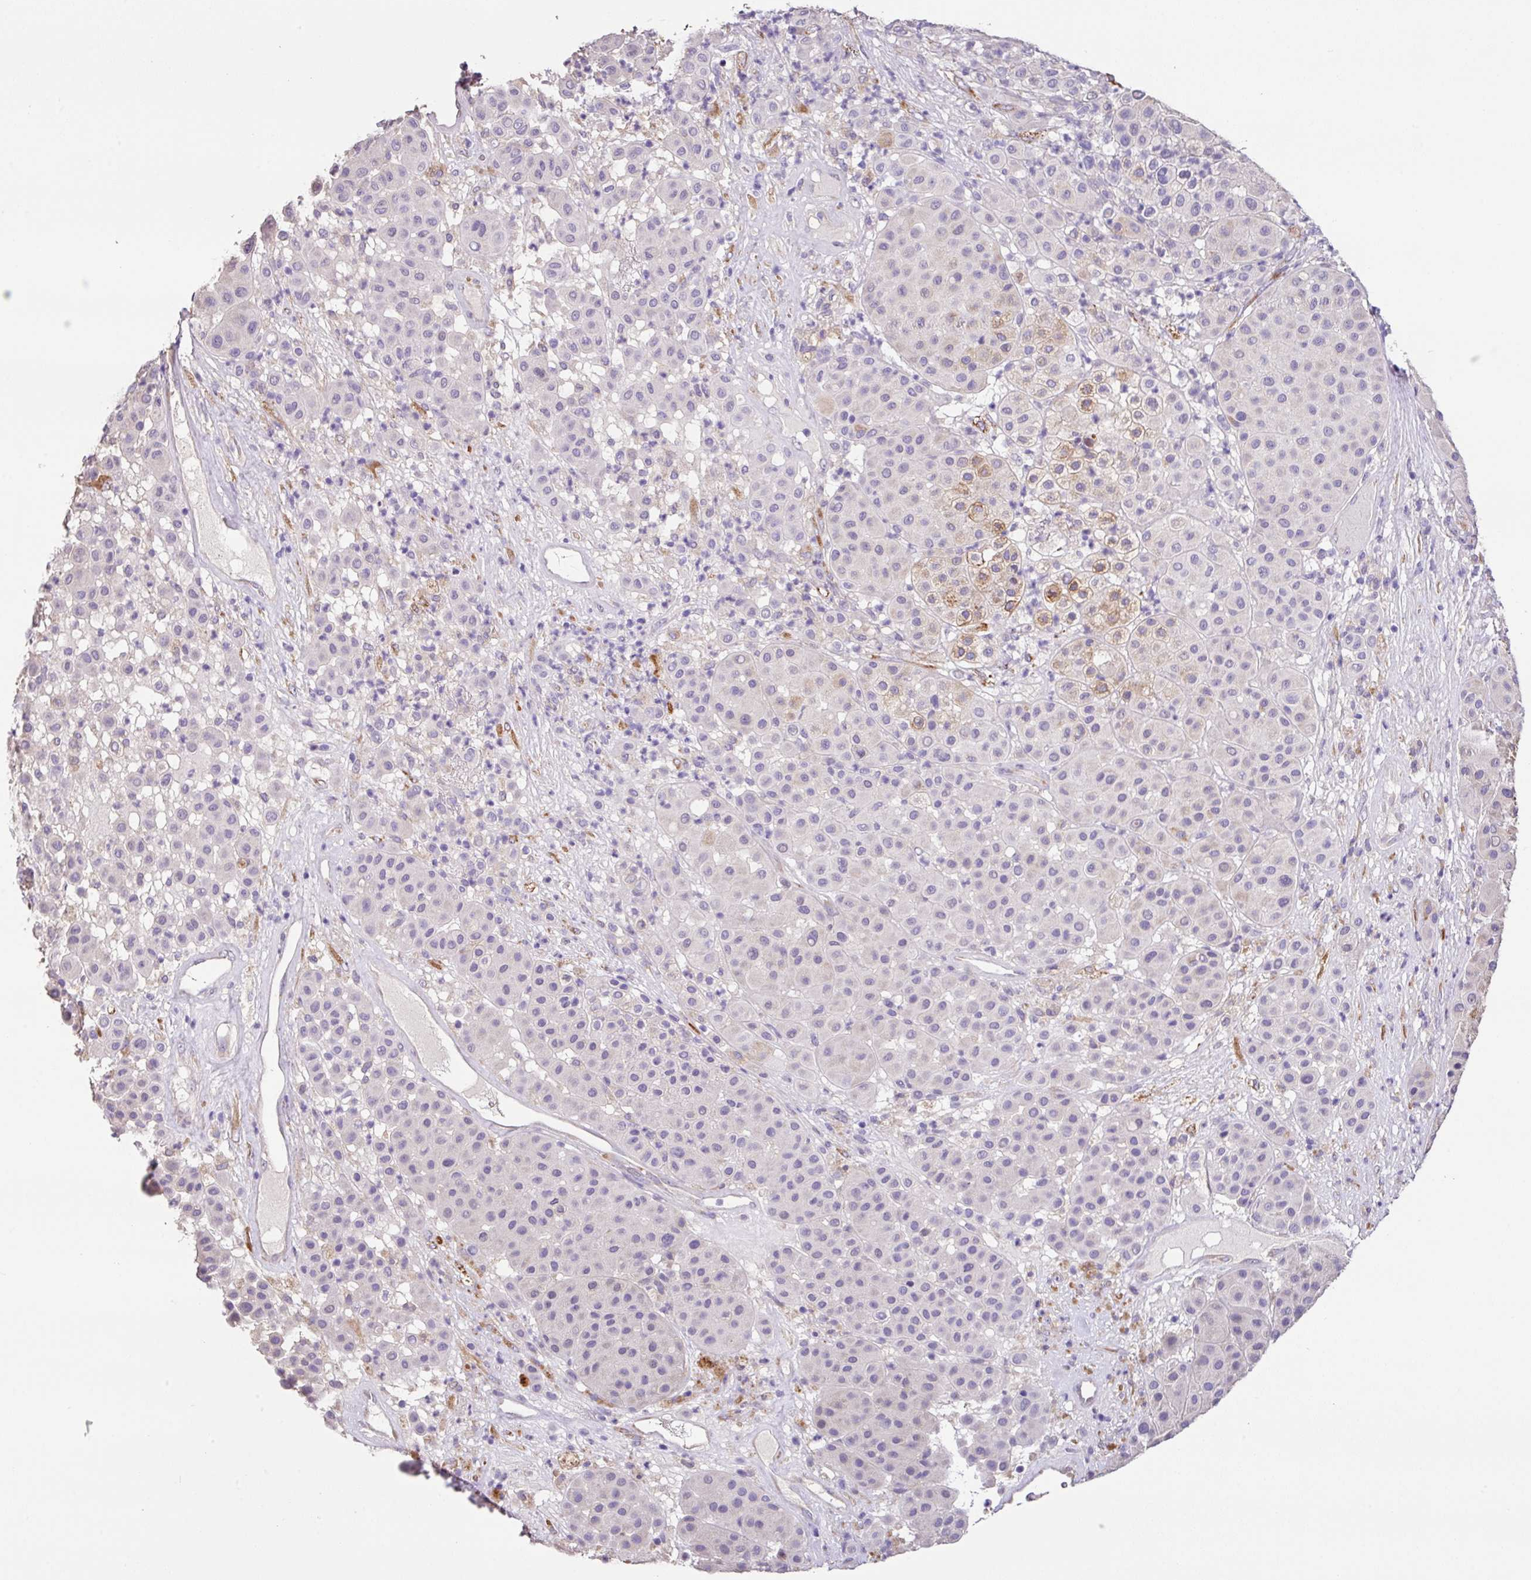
{"staining": {"intensity": "negative", "quantity": "none", "location": "none"}, "tissue": "melanoma", "cell_type": "Tumor cells", "image_type": "cancer", "snomed": [{"axis": "morphology", "description": "Malignant melanoma, Metastatic site"}, {"axis": "topography", "description": "Smooth muscle"}], "caption": "Melanoma stained for a protein using immunohistochemistry (IHC) displays no staining tumor cells.", "gene": "ZG16", "patient": {"sex": "male", "age": 41}}